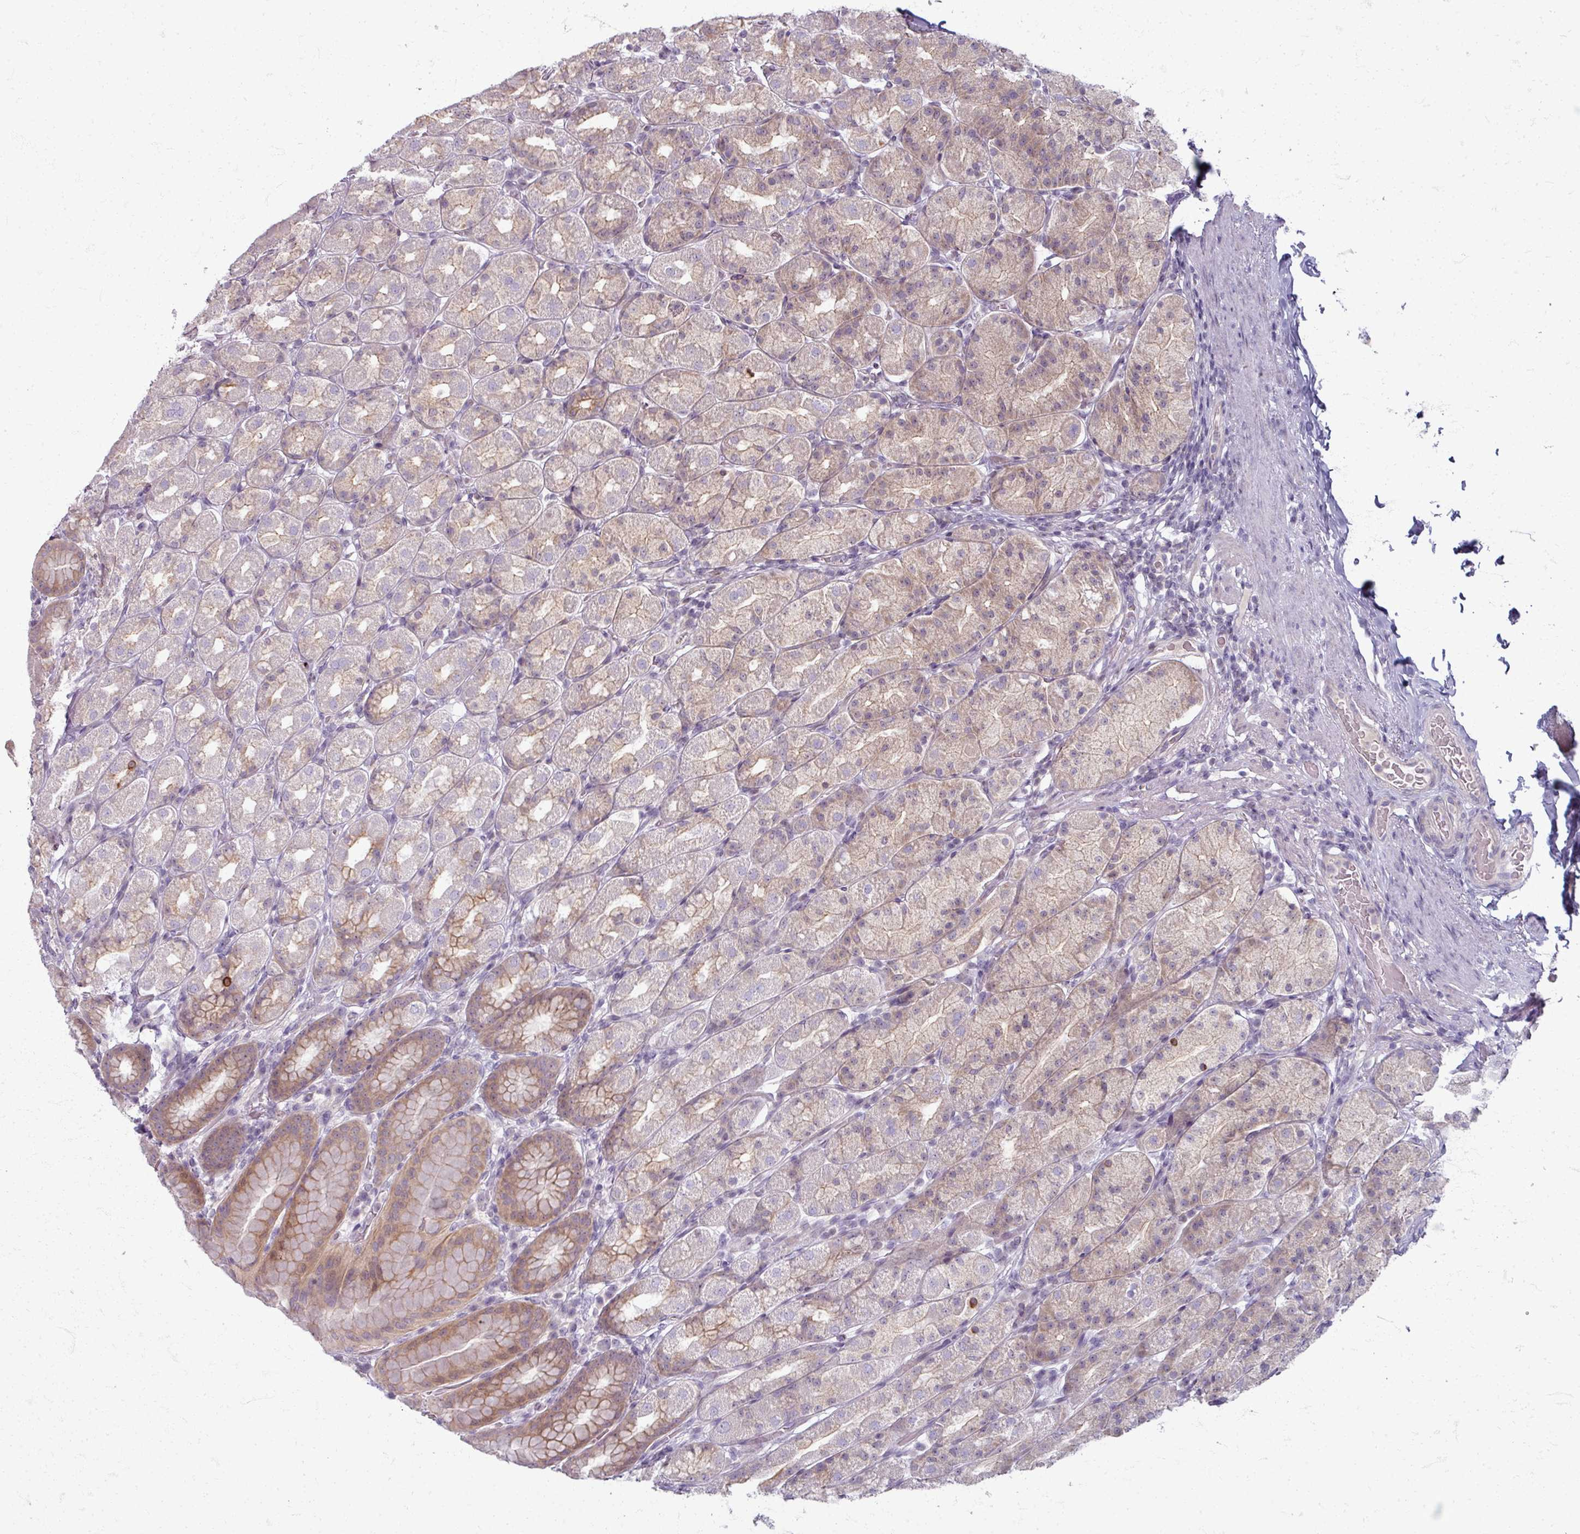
{"staining": {"intensity": "moderate", "quantity": "25%-75%", "location": "cytoplasmic/membranous"}, "tissue": "stomach", "cell_type": "Glandular cells", "image_type": "normal", "snomed": [{"axis": "morphology", "description": "Normal tissue, NOS"}, {"axis": "topography", "description": "Stomach, upper"}, {"axis": "topography", "description": "Stomach"}], "caption": "A high-resolution photomicrograph shows IHC staining of normal stomach, which shows moderate cytoplasmic/membranous positivity in approximately 25%-75% of glandular cells.", "gene": "TTLL7", "patient": {"sex": "male", "age": 68}}